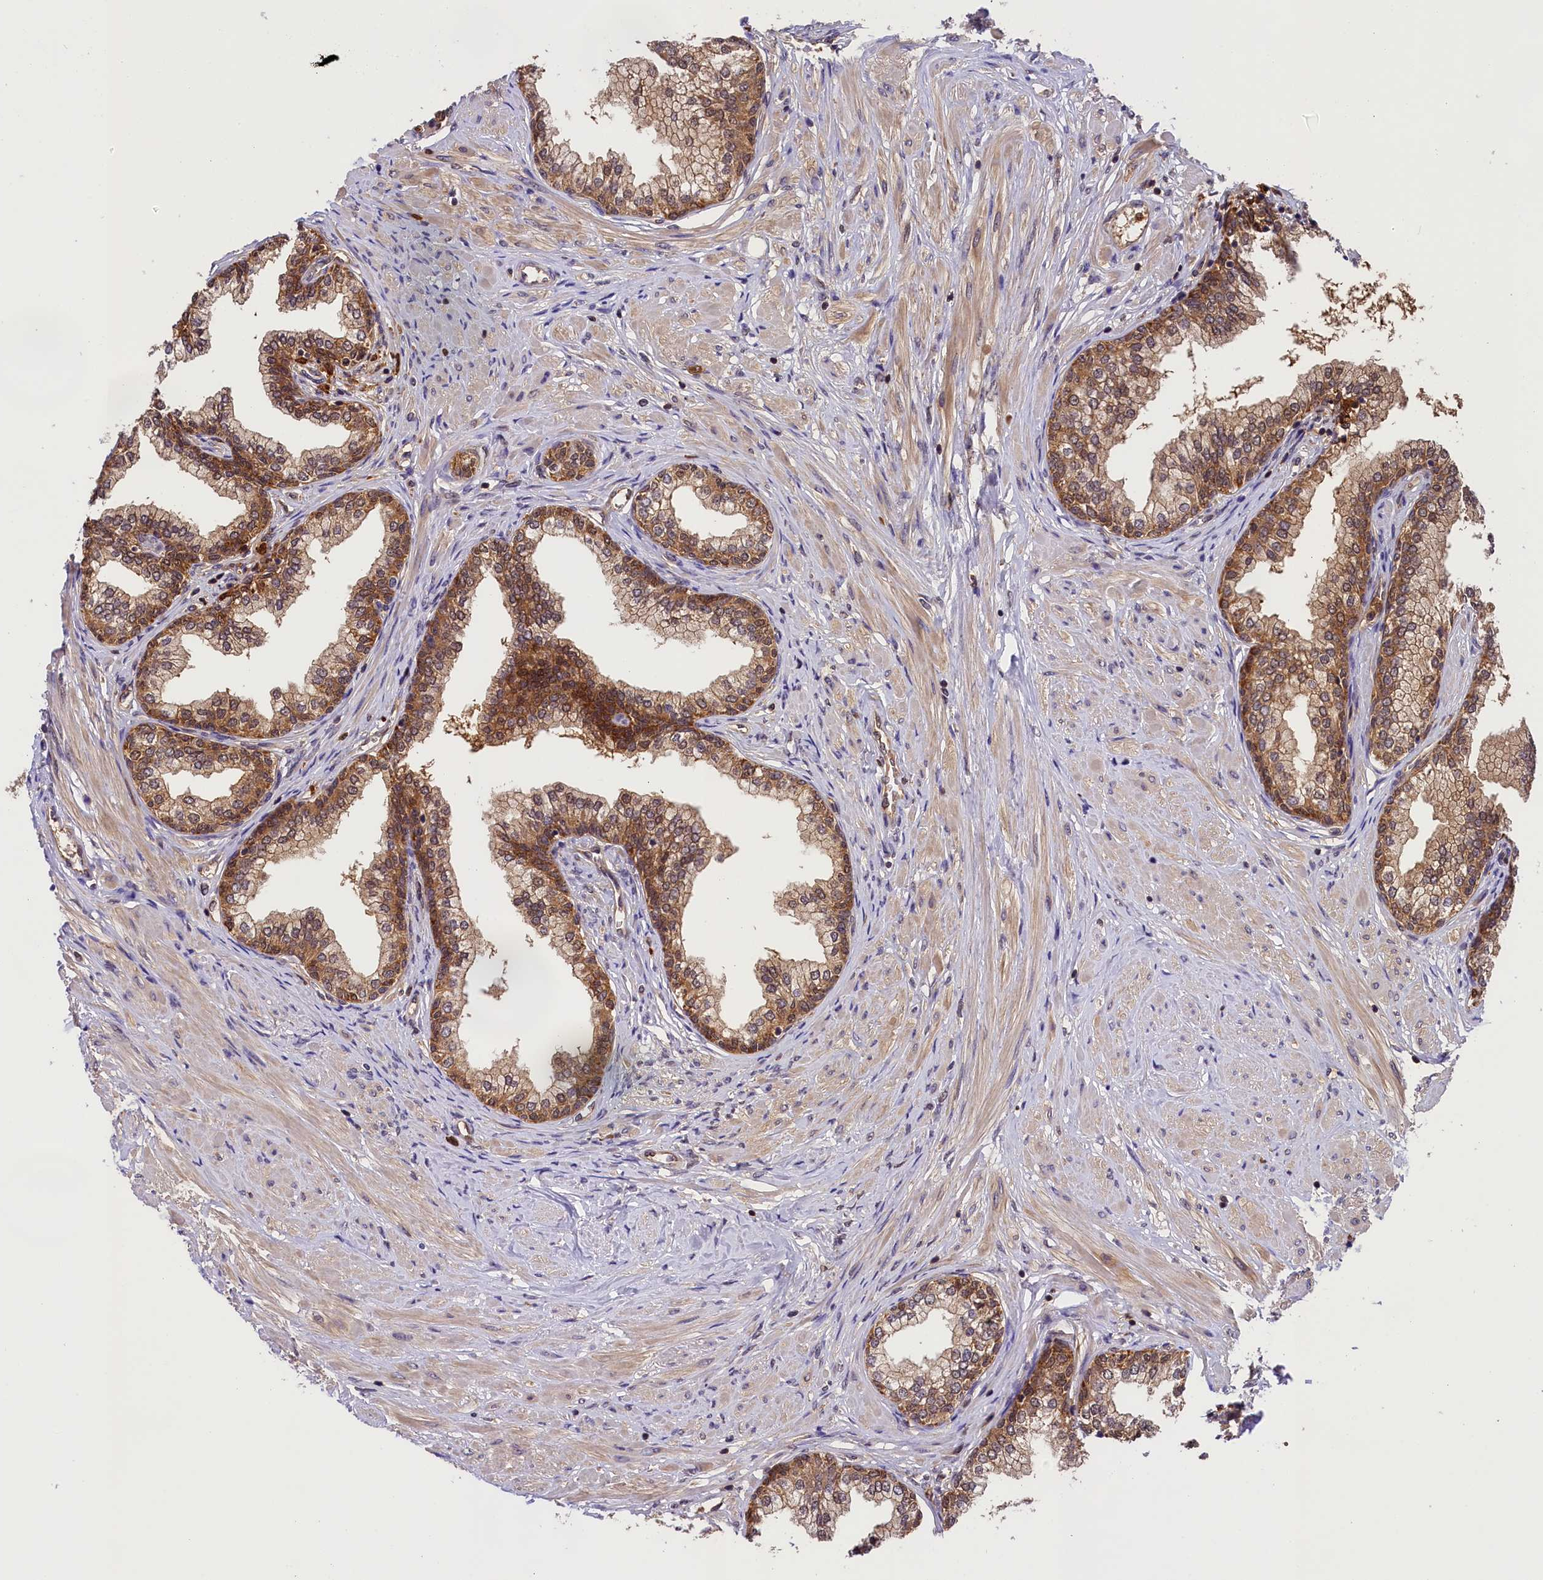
{"staining": {"intensity": "moderate", "quantity": ">75%", "location": "cytoplasmic/membranous,nuclear"}, "tissue": "prostate", "cell_type": "Glandular cells", "image_type": "normal", "snomed": [{"axis": "morphology", "description": "Normal tissue, NOS"}, {"axis": "morphology", "description": "Urothelial carcinoma, Low grade"}, {"axis": "topography", "description": "Urinary bladder"}, {"axis": "topography", "description": "Prostate"}], "caption": "Moderate cytoplasmic/membranous,nuclear expression for a protein is present in approximately >75% of glandular cells of unremarkable prostate using IHC.", "gene": "EIF6", "patient": {"sex": "male", "age": 60}}